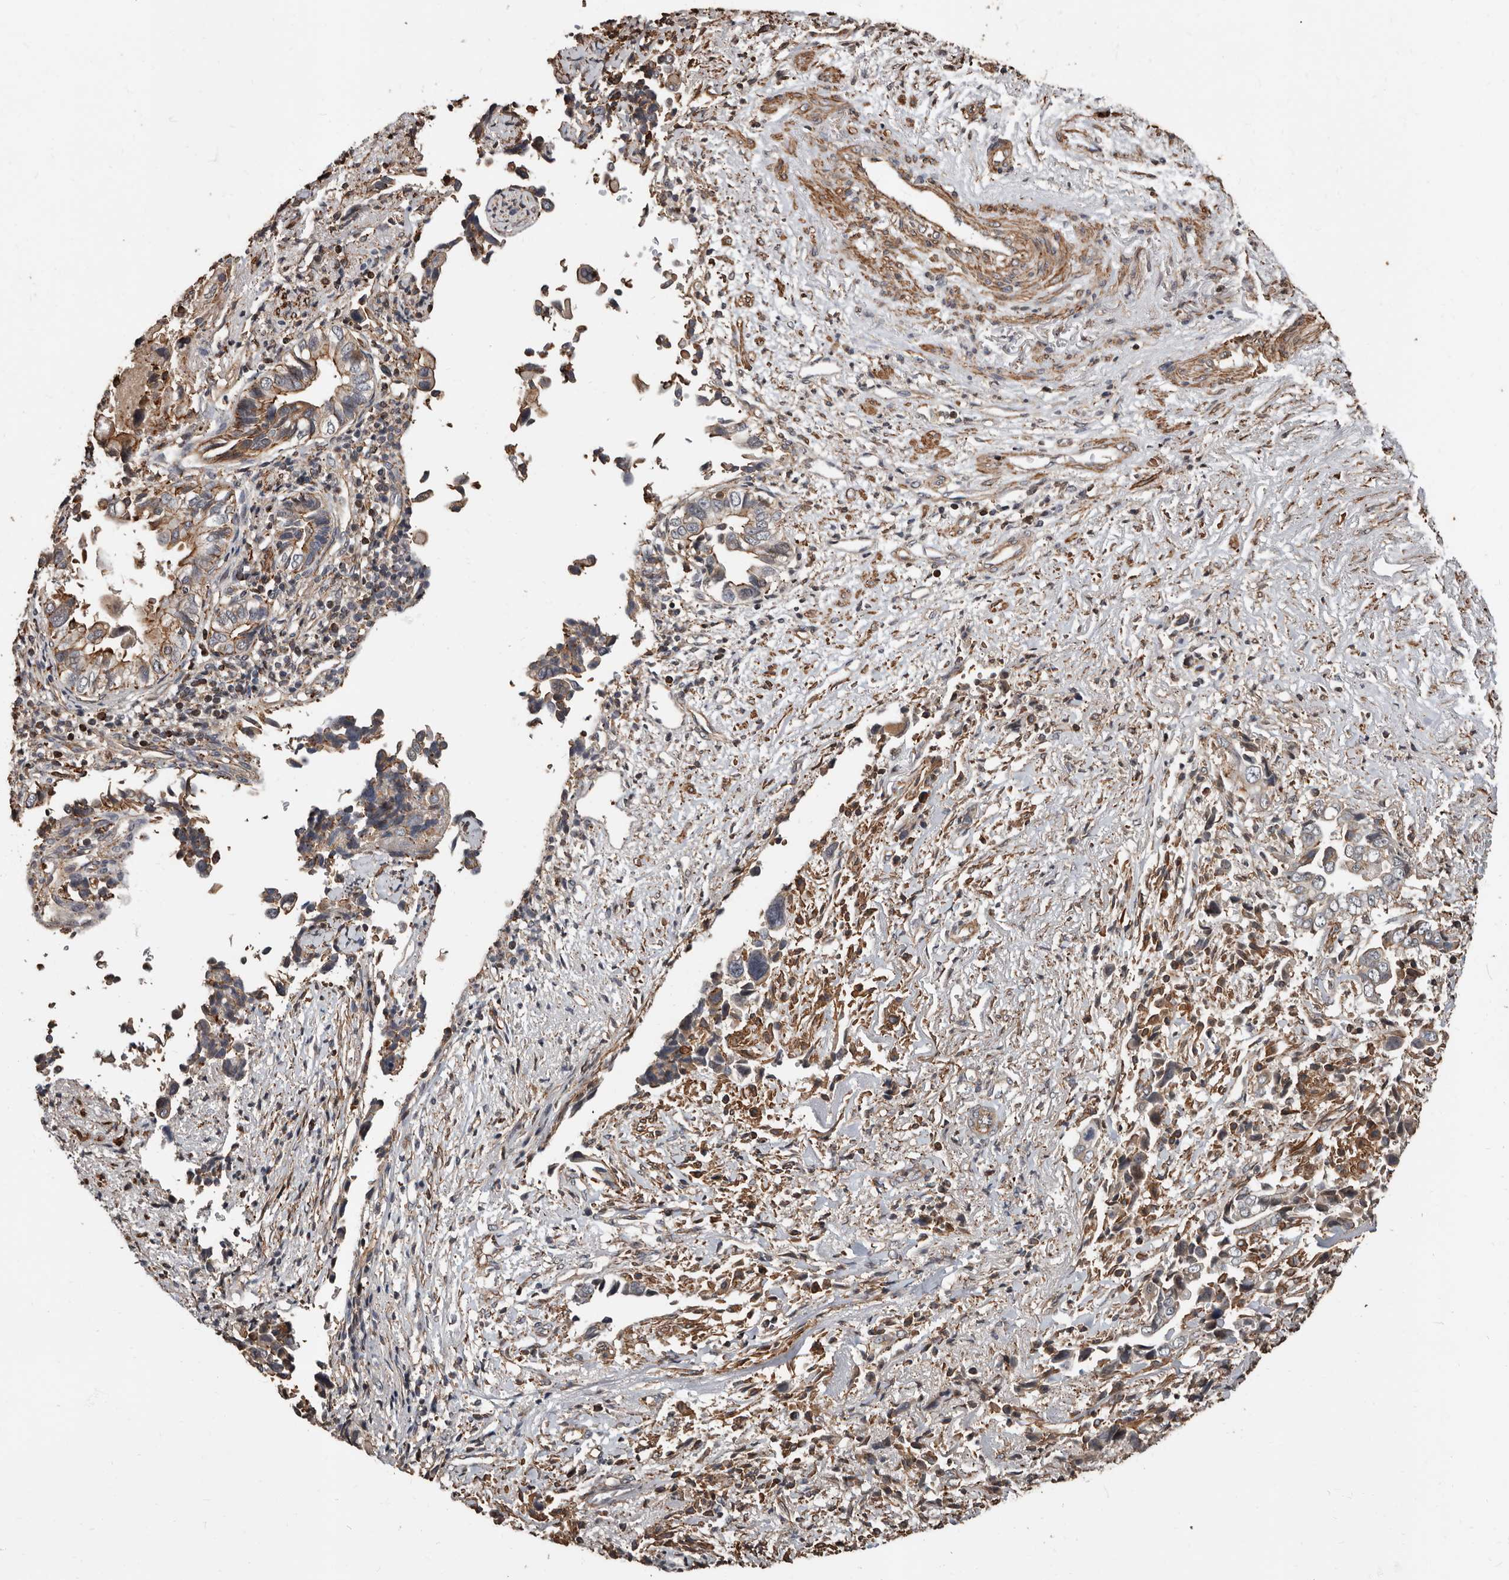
{"staining": {"intensity": "moderate", "quantity": ">75%", "location": "cytoplasmic/membranous"}, "tissue": "liver cancer", "cell_type": "Tumor cells", "image_type": "cancer", "snomed": [{"axis": "morphology", "description": "Cholangiocarcinoma"}, {"axis": "topography", "description": "Liver"}], "caption": "High-power microscopy captured an IHC micrograph of liver cancer (cholangiocarcinoma), revealing moderate cytoplasmic/membranous positivity in about >75% of tumor cells. (Brightfield microscopy of DAB IHC at high magnification).", "gene": "GSK3A", "patient": {"sex": "female", "age": 79}}